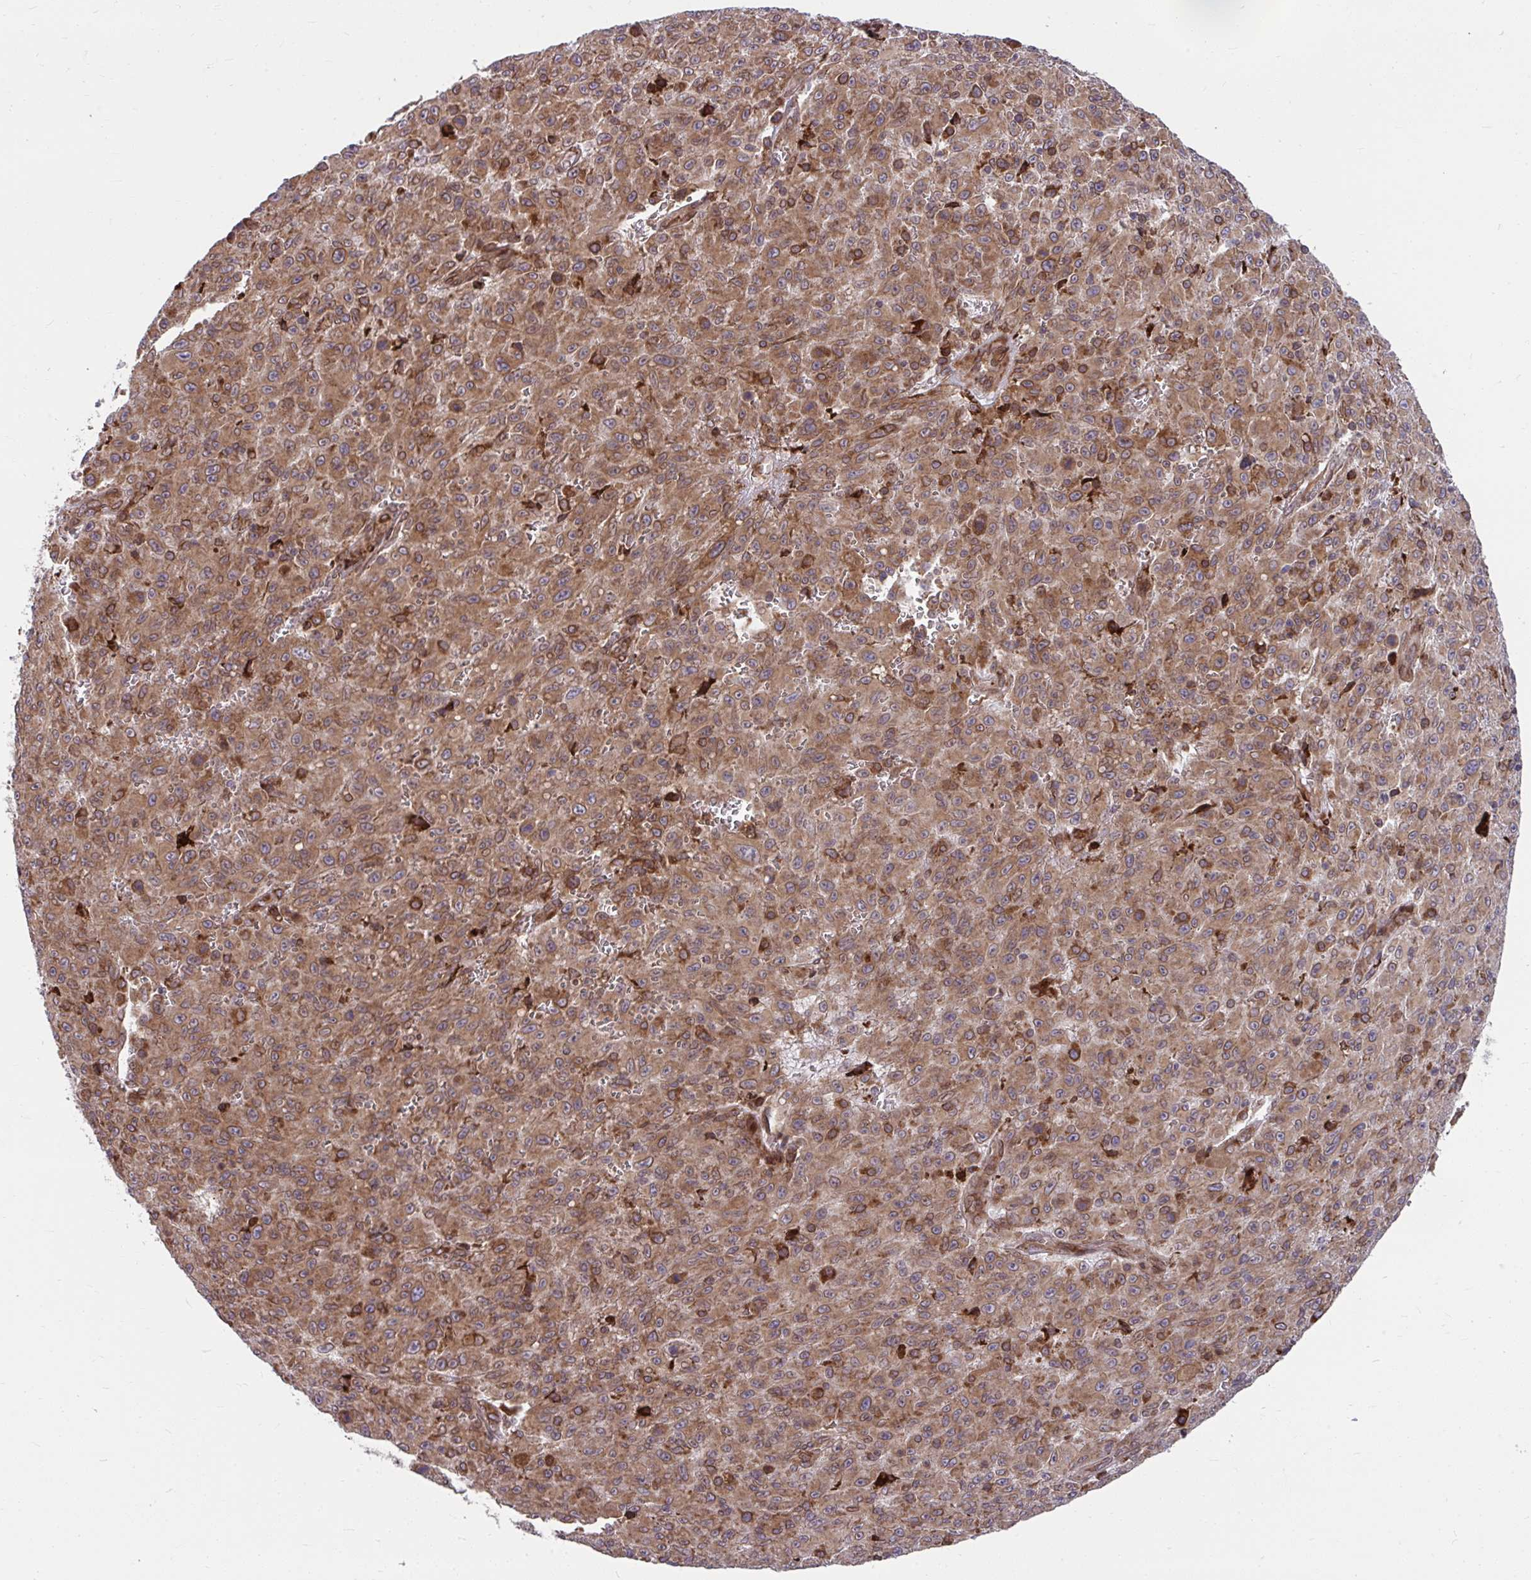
{"staining": {"intensity": "moderate", "quantity": ">75%", "location": "cytoplasmic/membranous"}, "tissue": "melanoma", "cell_type": "Tumor cells", "image_type": "cancer", "snomed": [{"axis": "morphology", "description": "Malignant melanoma, NOS"}, {"axis": "topography", "description": "Skin"}], "caption": "Malignant melanoma tissue reveals moderate cytoplasmic/membranous positivity in approximately >75% of tumor cells, visualized by immunohistochemistry.", "gene": "STIM2", "patient": {"sex": "male", "age": 46}}